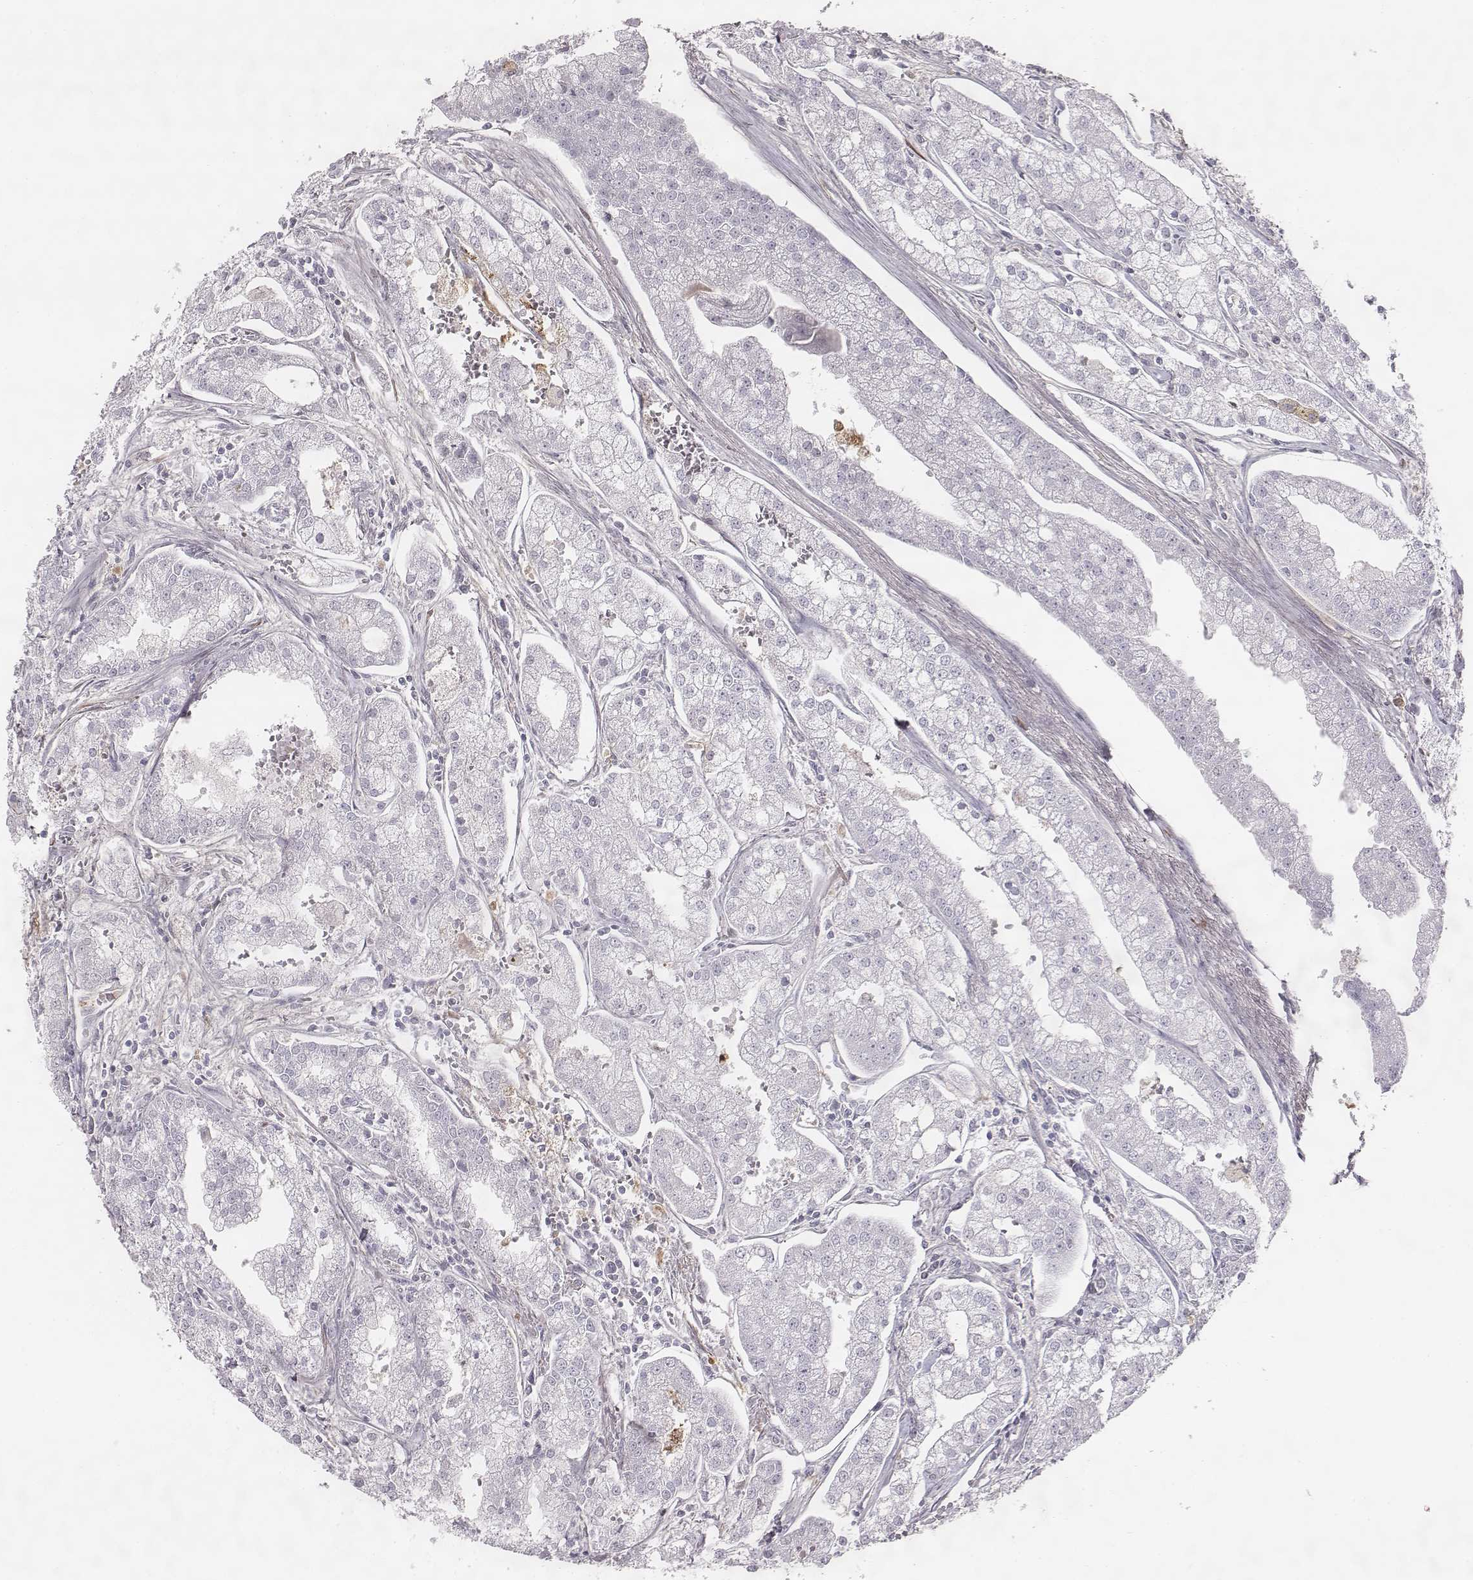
{"staining": {"intensity": "negative", "quantity": "none", "location": "none"}, "tissue": "prostate cancer", "cell_type": "Tumor cells", "image_type": "cancer", "snomed": [{"axis": "morphology", "description": "Adenocarcinoma, NOS"}, {"axis": "topography", "description": "Prostate"}], "caption": "The image displays no significant positivity in tumor cells of adenocarcinoma (prostate).", "gene": "NDC1", "patient": {"sex": "male", "age": 70}}